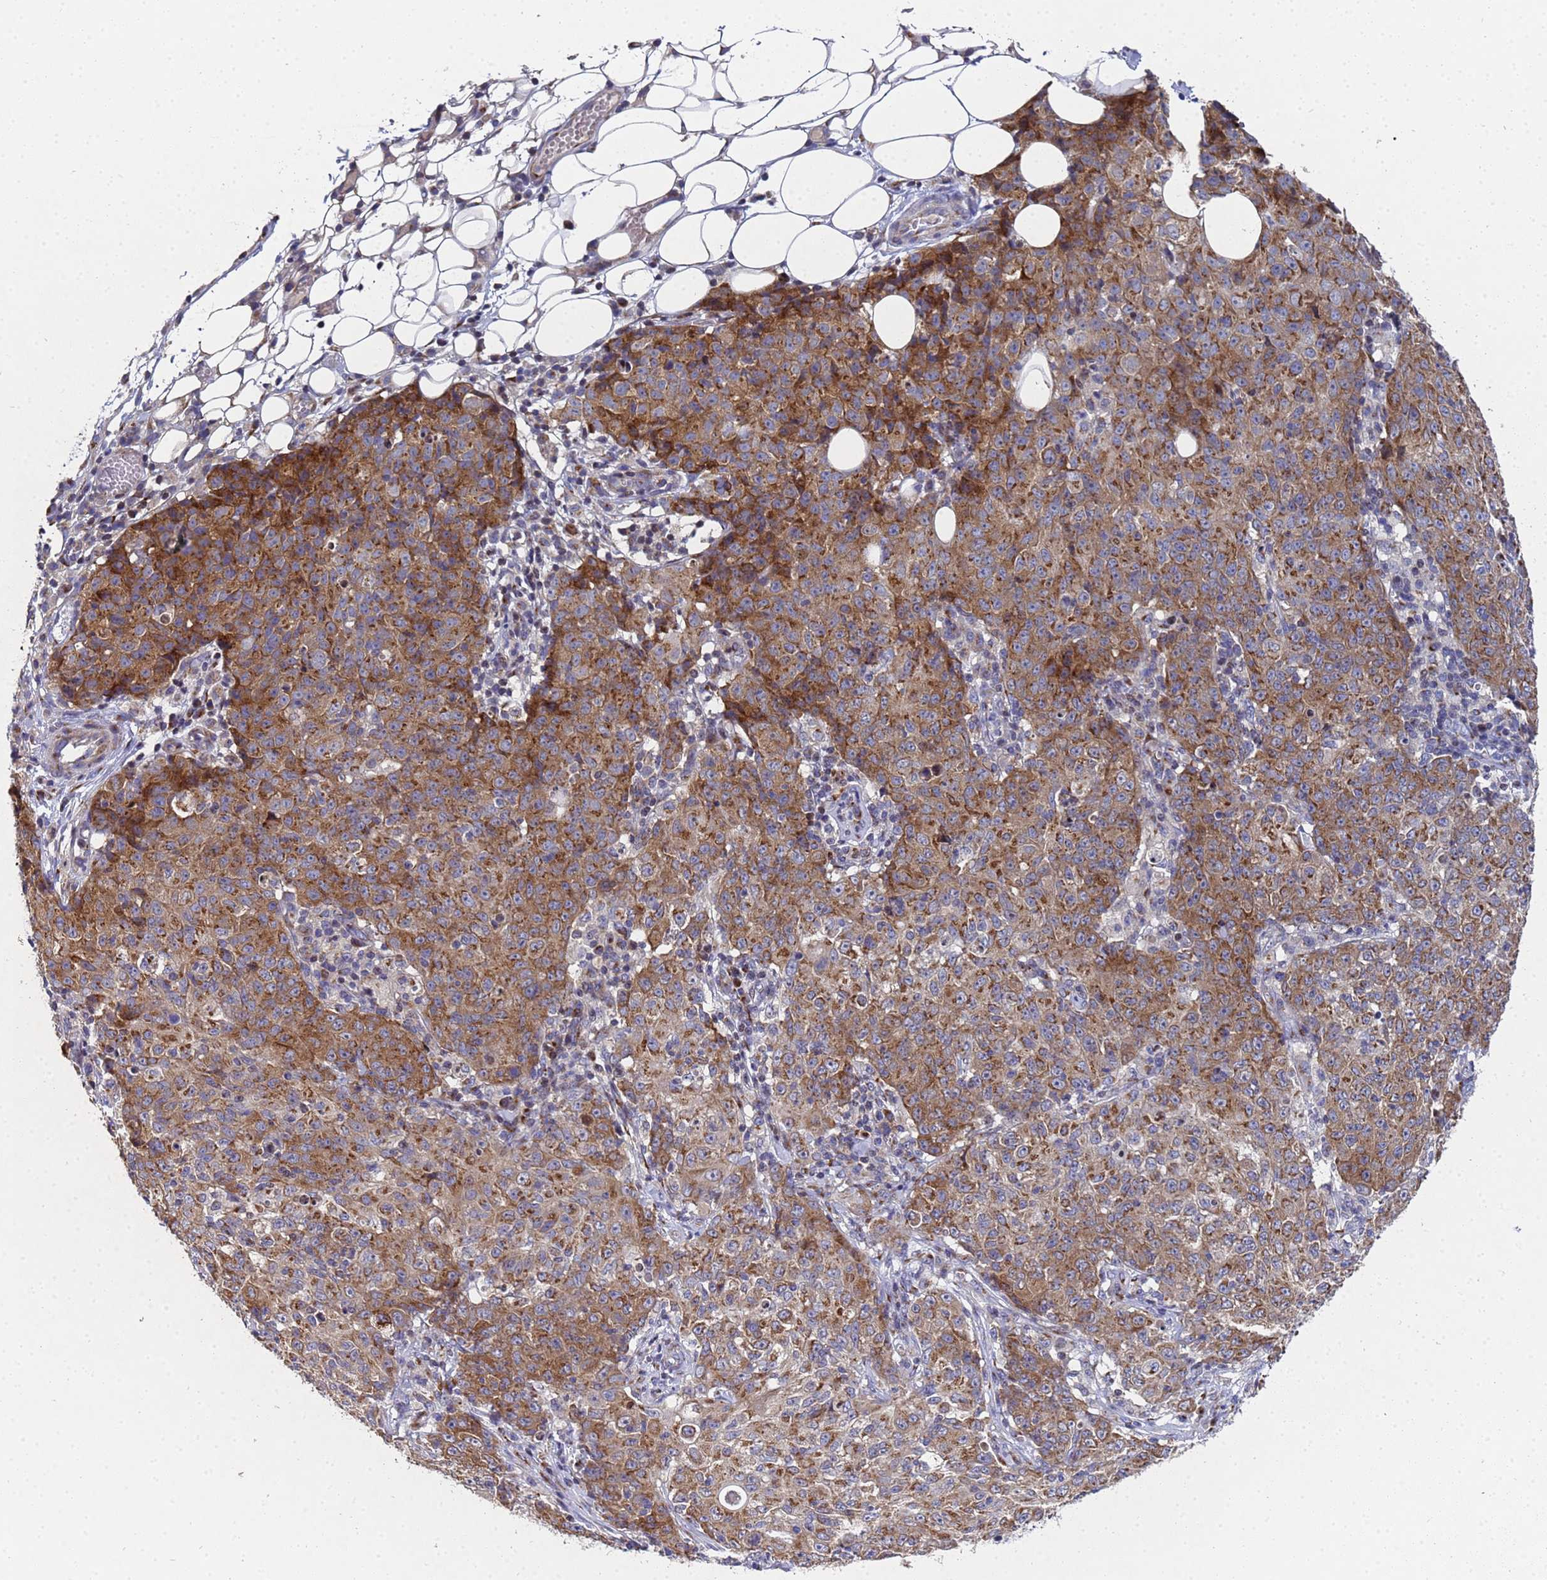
{"staining": {"intensity": "moderate", "quantity": ">75%", "location": "cytoplasmic/membranous"}, "tissue": "ovarian cancer", "cell_type": "Tumor cells", "image_type": "cancer", "snomed": [{"axis": "morphology", "description": "Carcinoma, endometroid"}, {"axis": "topography", "description": "Ovary"}], "caption": "A photomicrograph of human ovarian endometroid carcinoma stained for a protein shows moderate cytoplasmic/membranous brown staining in tumor cells. (Stains: DAB (3,3'-diaminobenzidine) in brown, nuclei in blue, Microscopy: brightfield microscopy at high magnification).", "gene": "NSUN6", "patient": {"sex": "female", "age": 42}}